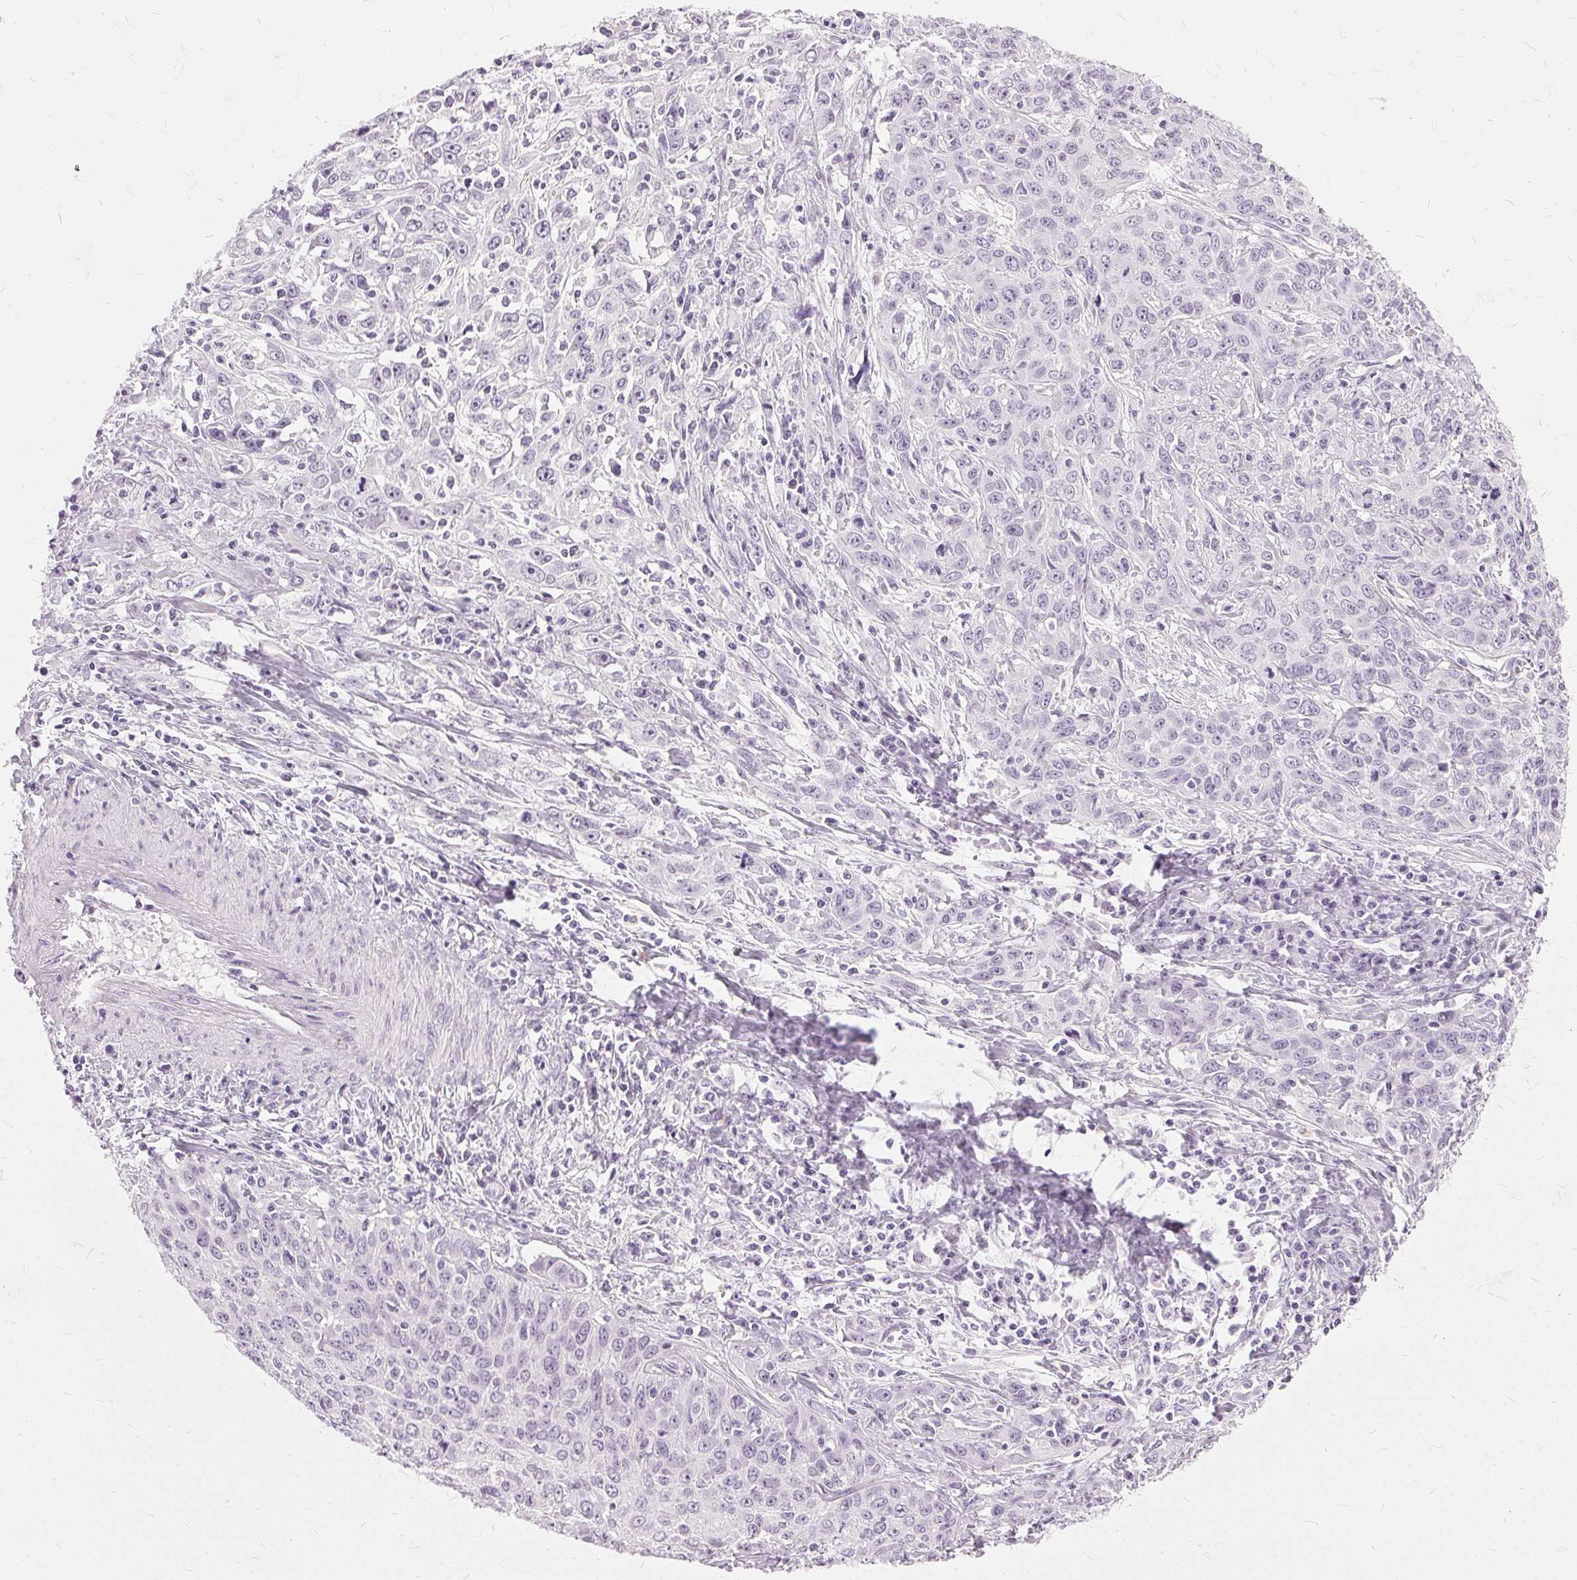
{"staining": {"intensity": "negative", "quantity": "none", "location": "none"}, "tissue": "cervical cancer", "cell_type": "Tumor cells", "image_type": "cancer", "snomed": [{"axis": "morphology", "description": "Squamous cell carcinoma, NOS"}, {"axis": "topography", "description": "Cervix"}], "caption": "This is an immunohistochemistry micrograph of human cervical cancer. There is no positivity in tumor cells.", "gene": "SLC45A3", "patient": {"sex": "female", "age": 38}}